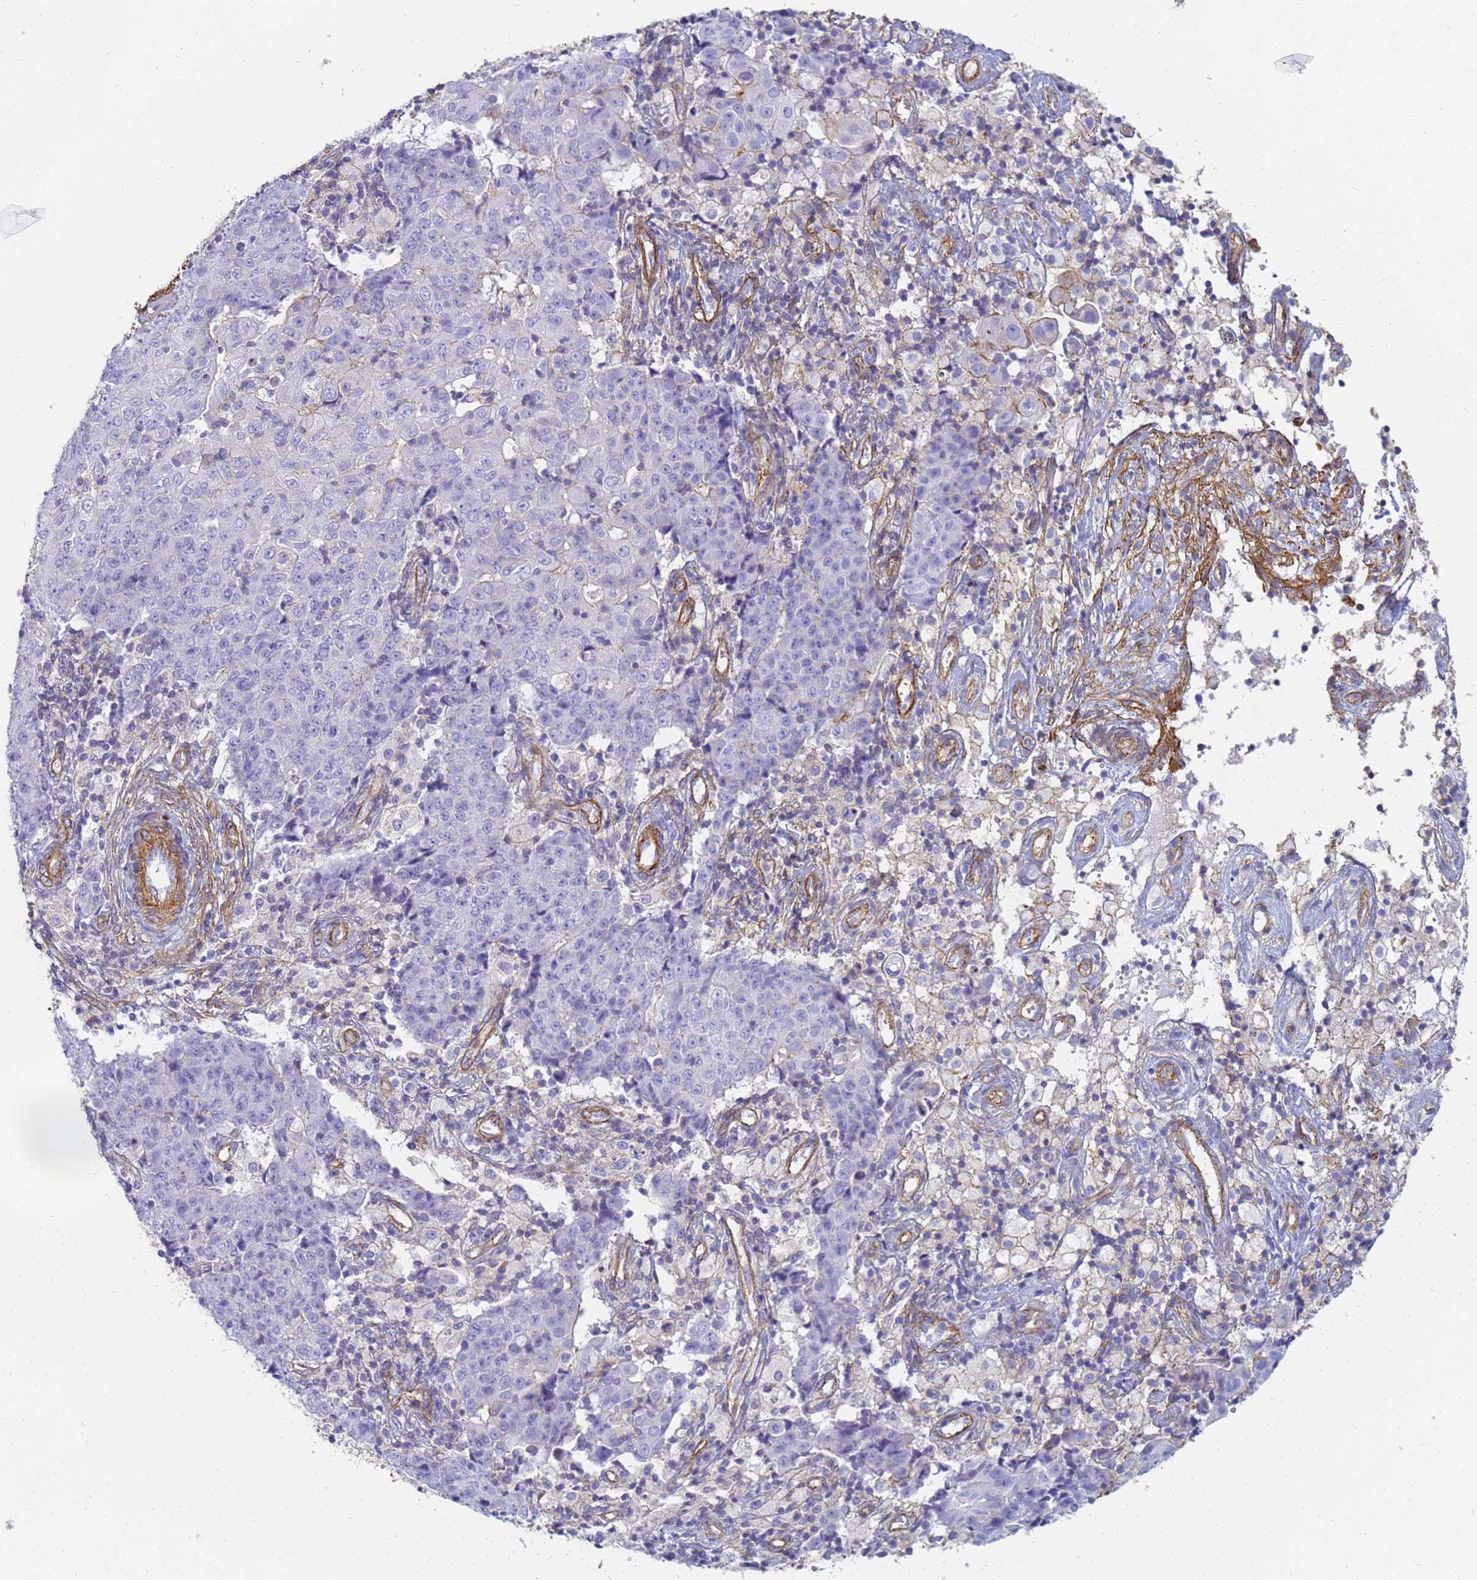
{"staining": {"intensity": "negative", "quantity": "none", "location": "none"}, "tissue": "ovarian cancer", "cell_type": "Tumor cells", "image_type": "cancer", "snomed": [{"axis": "morphology", "description": "Carcinoma, endometroid"}, {"axis": "topography", "description": "Ovary"}], "caption": "A high-resolution photomicrograph shows immunohistochemistry staining of endometroid carcinoma (ovarian), which demonstrates no significant expression in tumor cells.", "gene": "TPM1", "patient": {"sex": "female", "age": 42}}